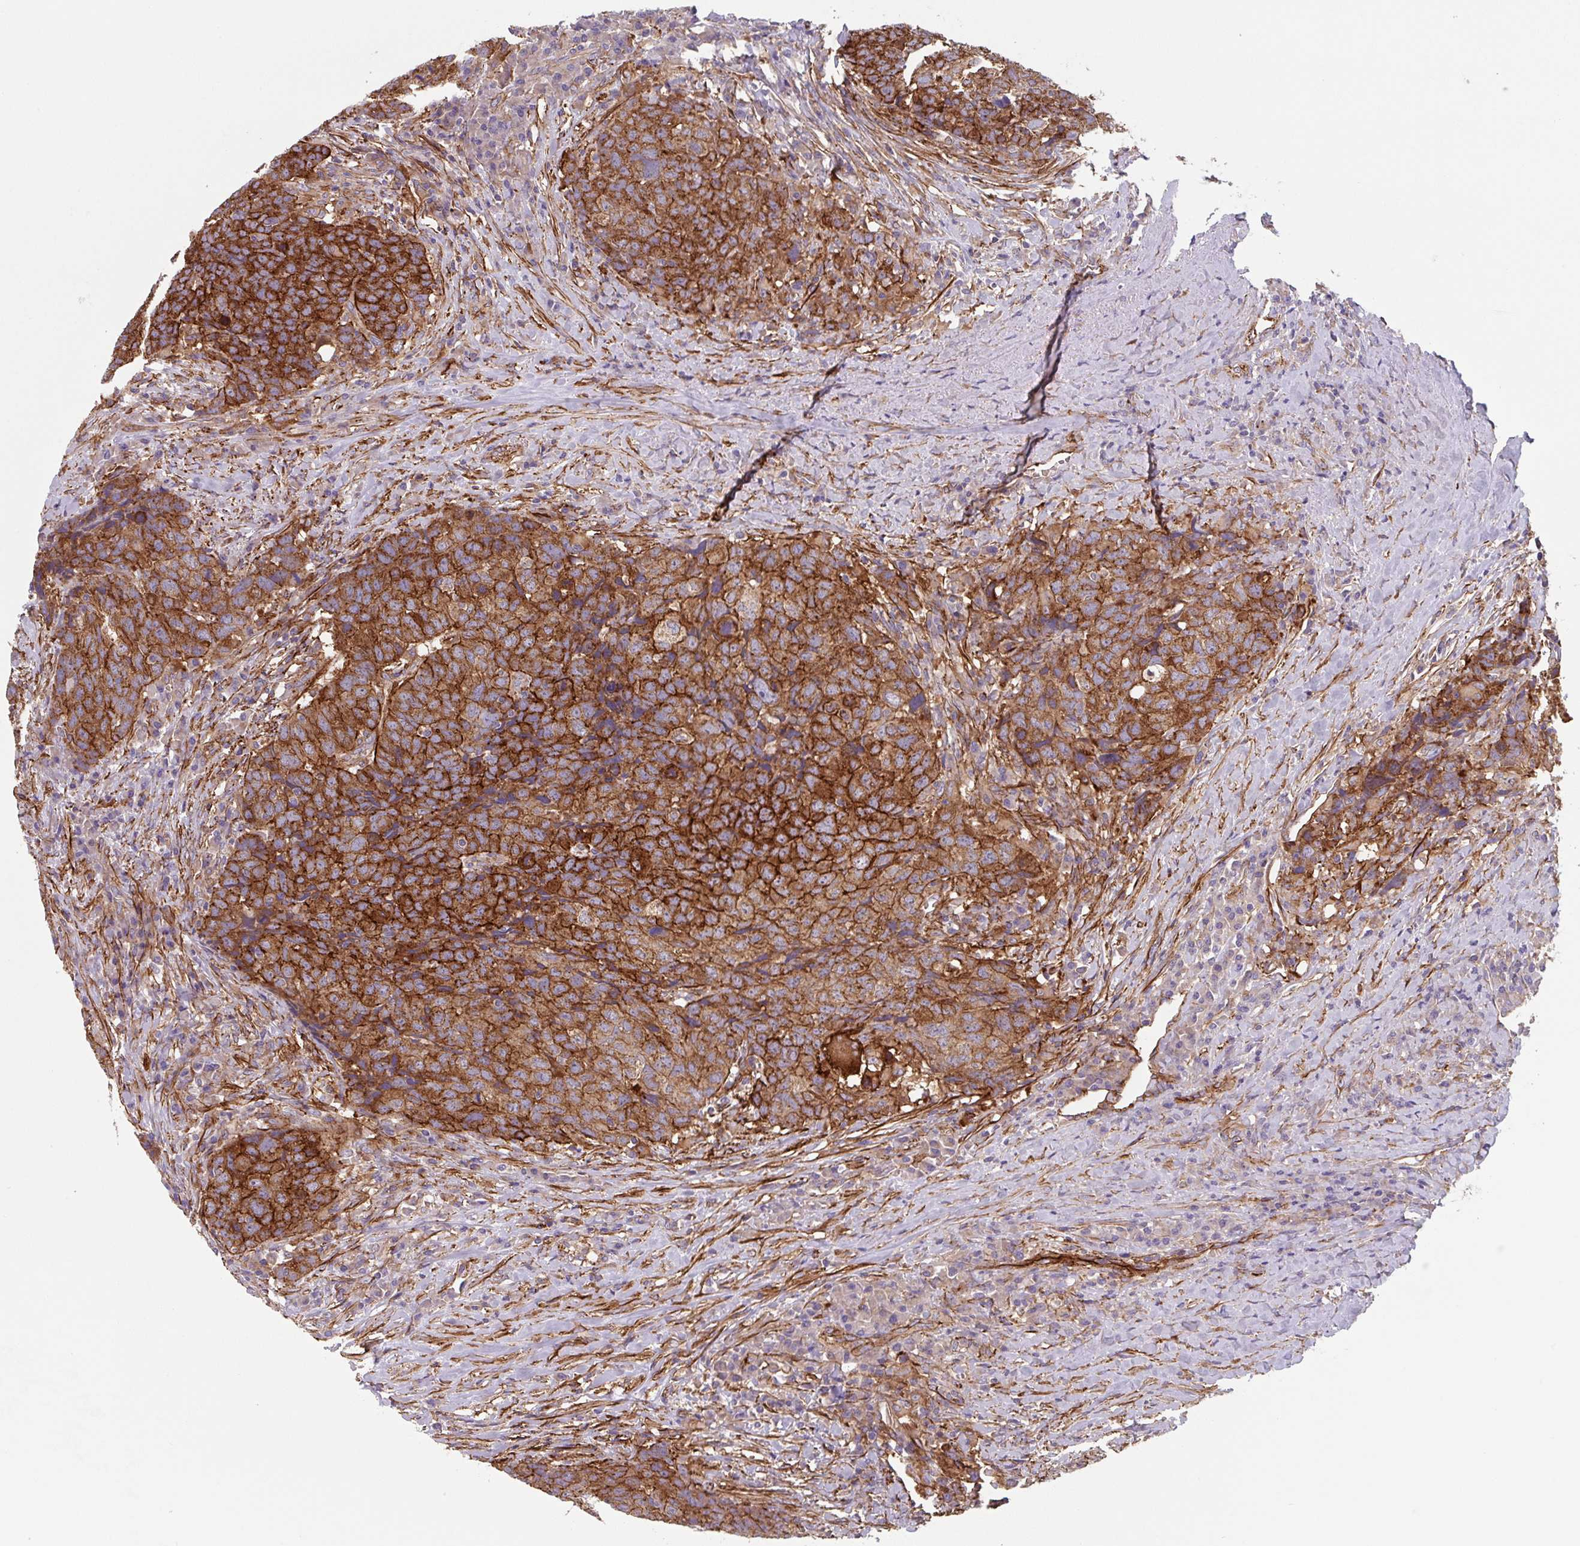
{"staining": {"intensity": "strong", "quantity": ">75%", "location": "cytoplasmic/membranous"}, "tissue": "head and neck cancer", "cell_type": "Tumor cells", "image_type": "cancer", "snomed": [{"axis": "morphology", "description": "Squamous cell carcinoma, NOS"}, {"axis": "topography", "description": "Head-Neck"}], "caption": "Protein analysis of head and neck cancer tissue displays strong cytoplasmic/membranous expression in approximately >75% of tumor cells.", "gene": "DHFR2", "patient": {"sex": "male", "age": 66}}